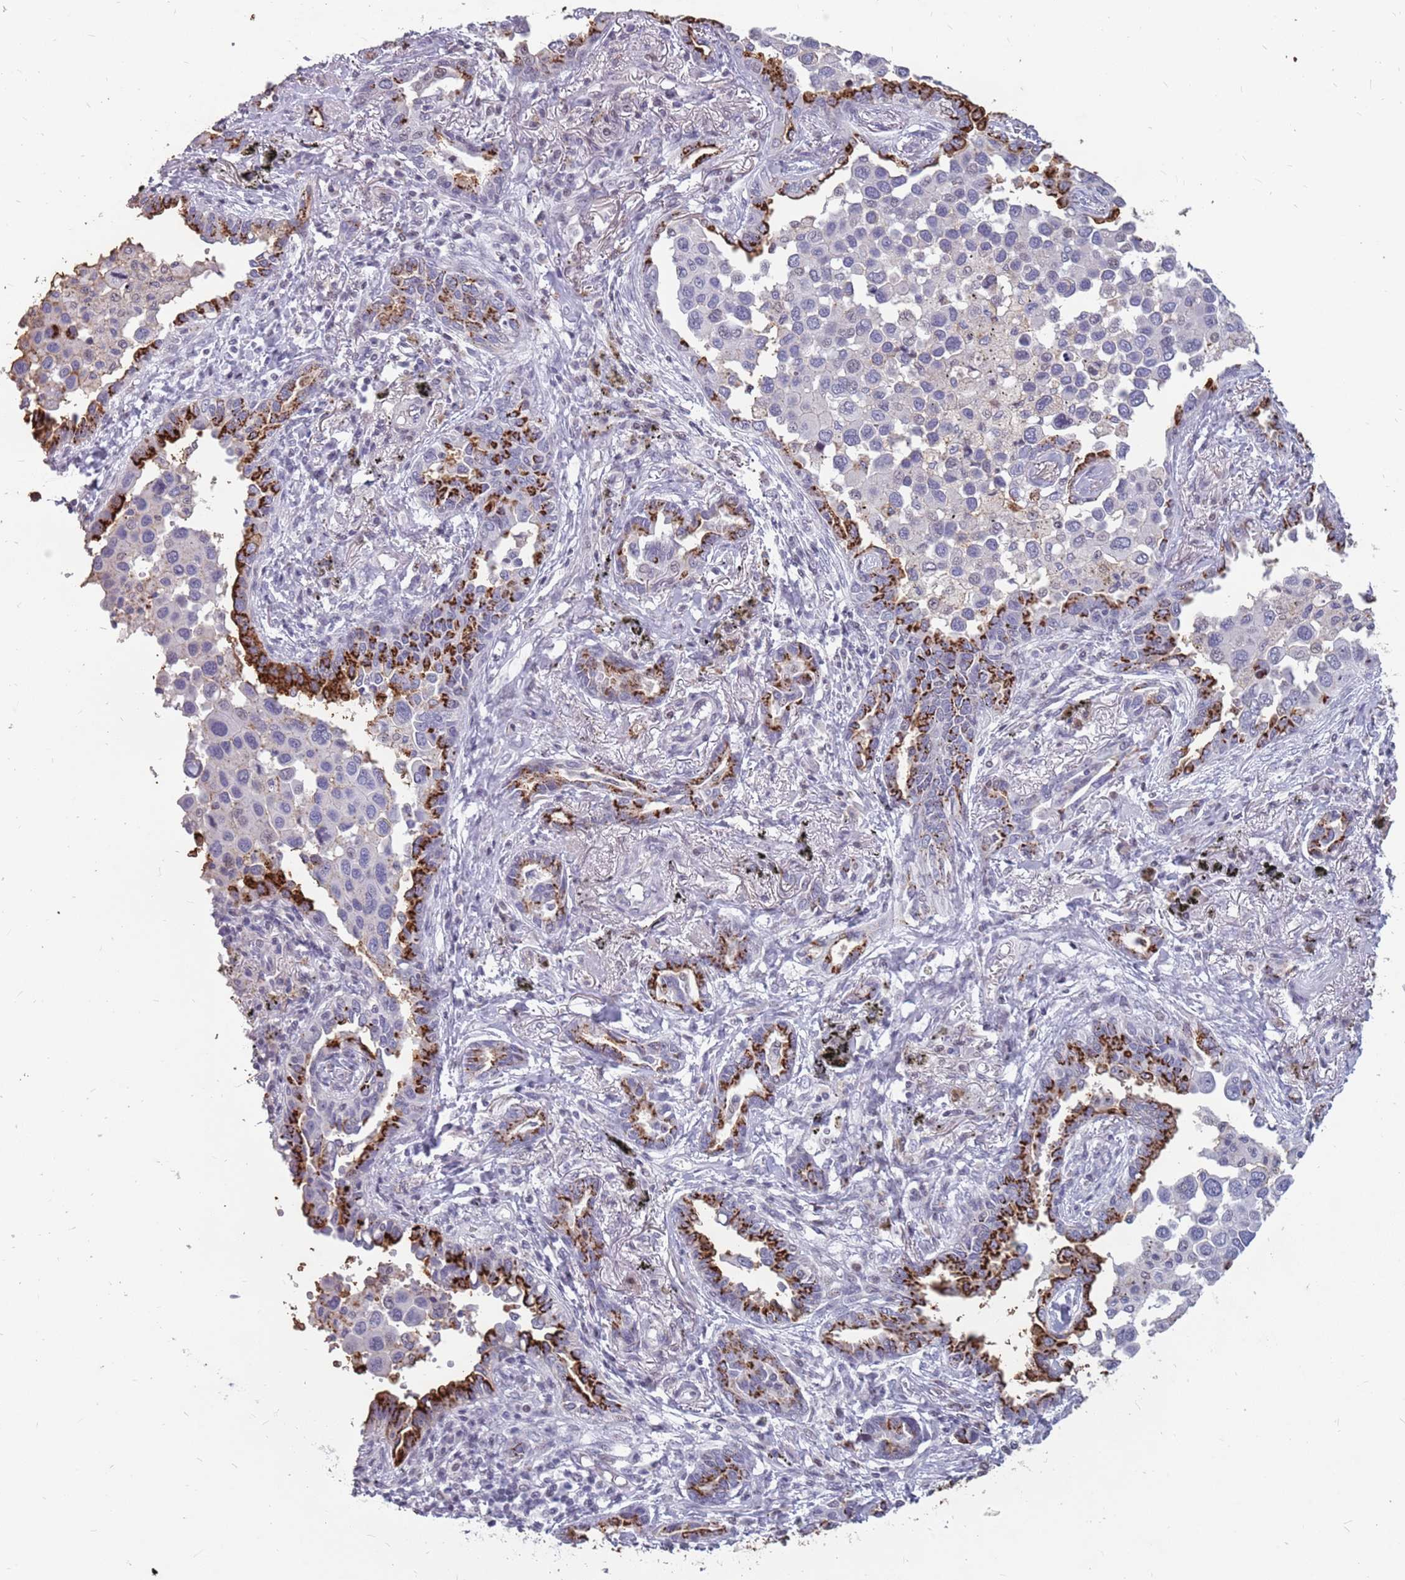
{"staining": {"intensity": "strong", "quantity": "25%-75%", "location": "cytoplasmic/membranous"}, "tissue": "lung cancer", "cell_type": "Tumor cells", "image_type": "cancer", "snomed": [{"axis": "morphology", "description": "Adenocarcinoma, NOS"}, {"axis": "topography", "description": "Lung"}], "caption": "Lung cancer (adenocarcinoma) tissue reveals strong cytoplasmic/membranous positivity in approximately 25%-75% of tumor cells, visualized by immunohistochemistry. (DAB IHC, brown staining for protein, blue staining for nuclei).", "gene": "NEK6", "patient": {"sex": "male", "age": 67}}